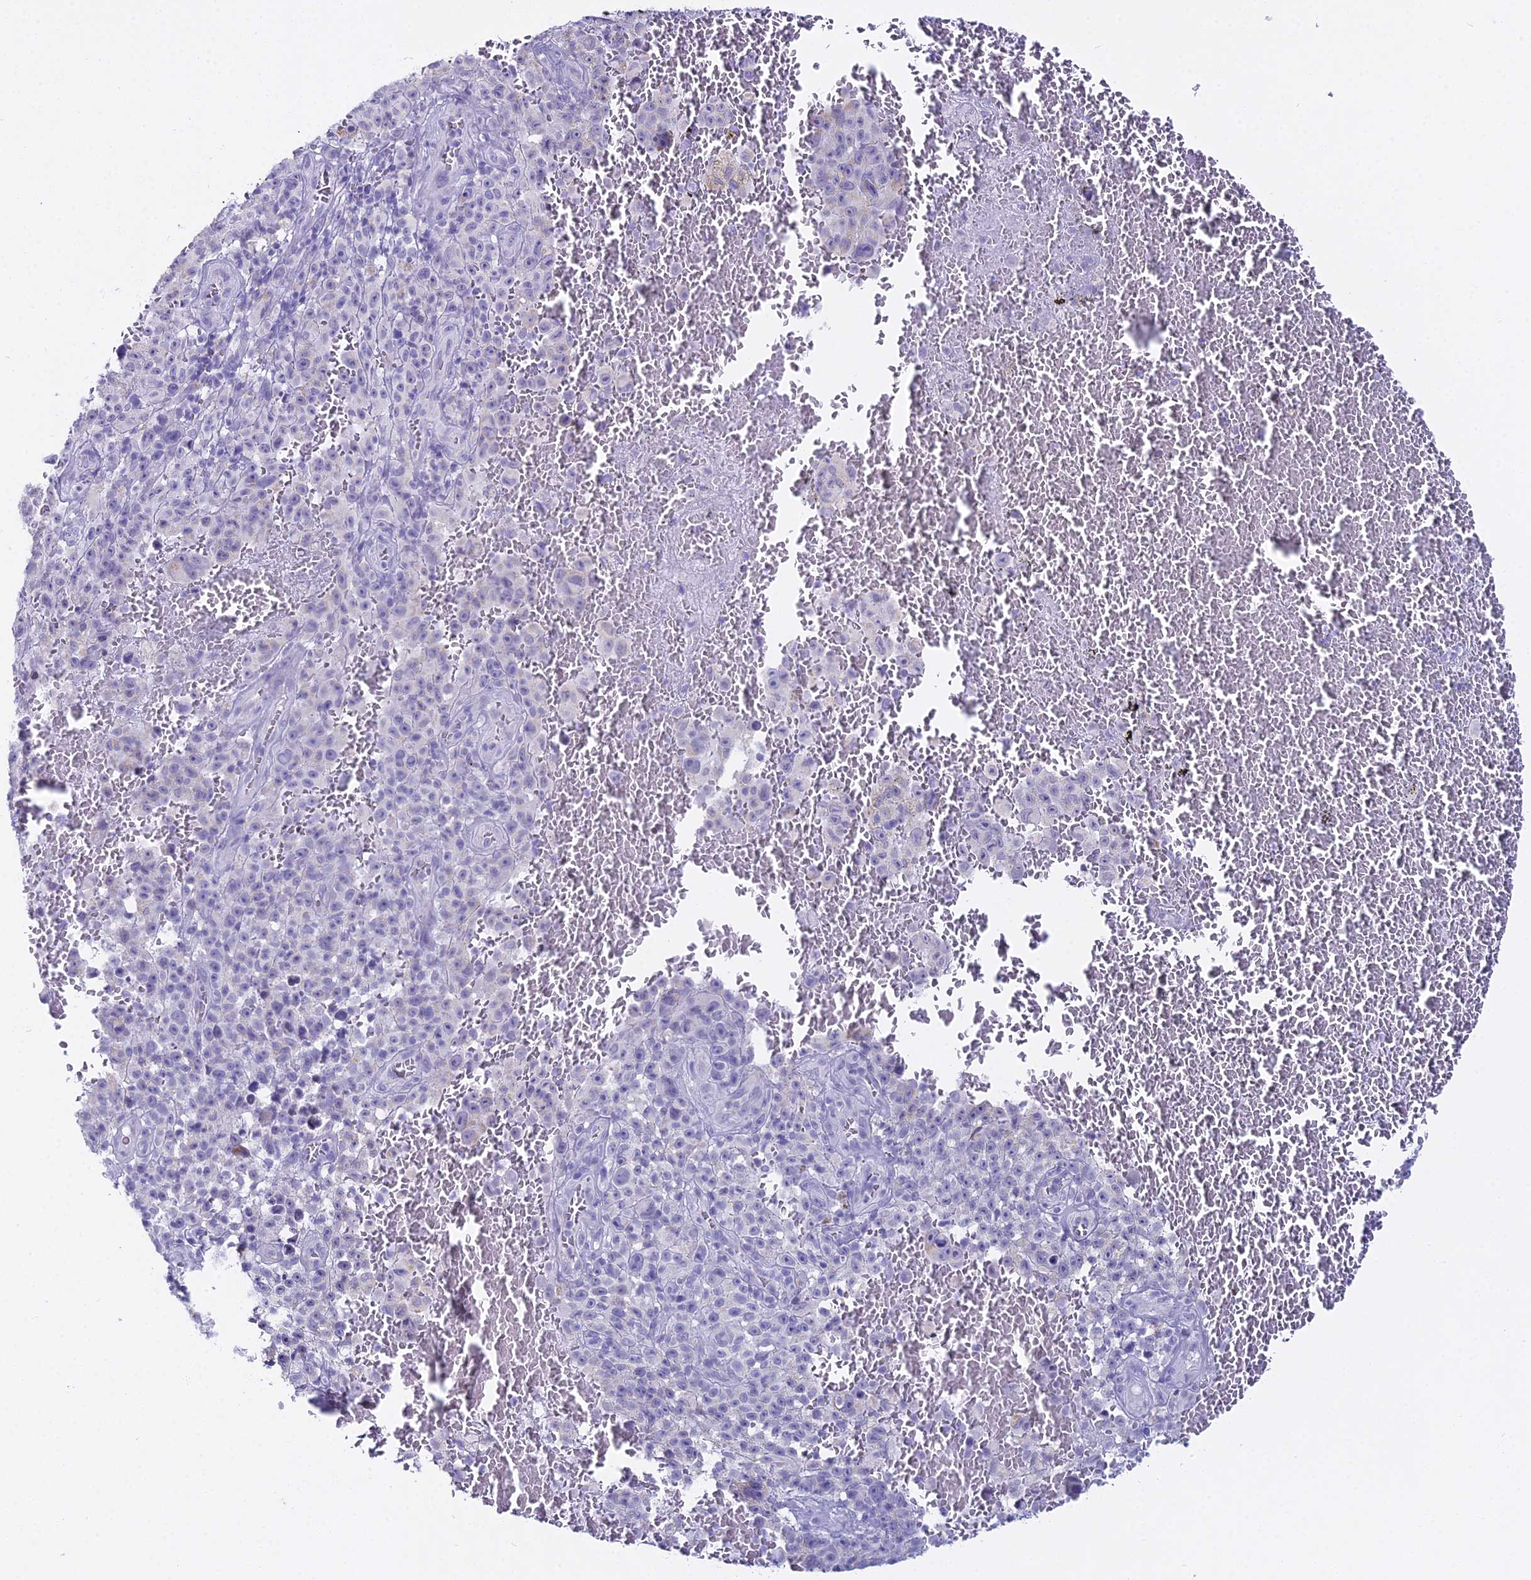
{"staining": {"intensity": "negative", "quantity": "none", "location": "none"}, "tissue": "melanoma", "cell_type": "Tumor cells", "image_type": "cancer", "snomed": [{"axis": "morphology", "description": "Malignant melanoma, NOS"}, {"axis": "topography", "description": "Skin"}], "caption": "Immunohistochemistry histopathology image of neoplastic tissue: human malignant melanoma stained with DAB (3,3'-diaminobenzidine) demonstrates no significant protein positivity in tumor cells.", "gene": "CGB2", "patient": {"sex": "female", "age": 82}}